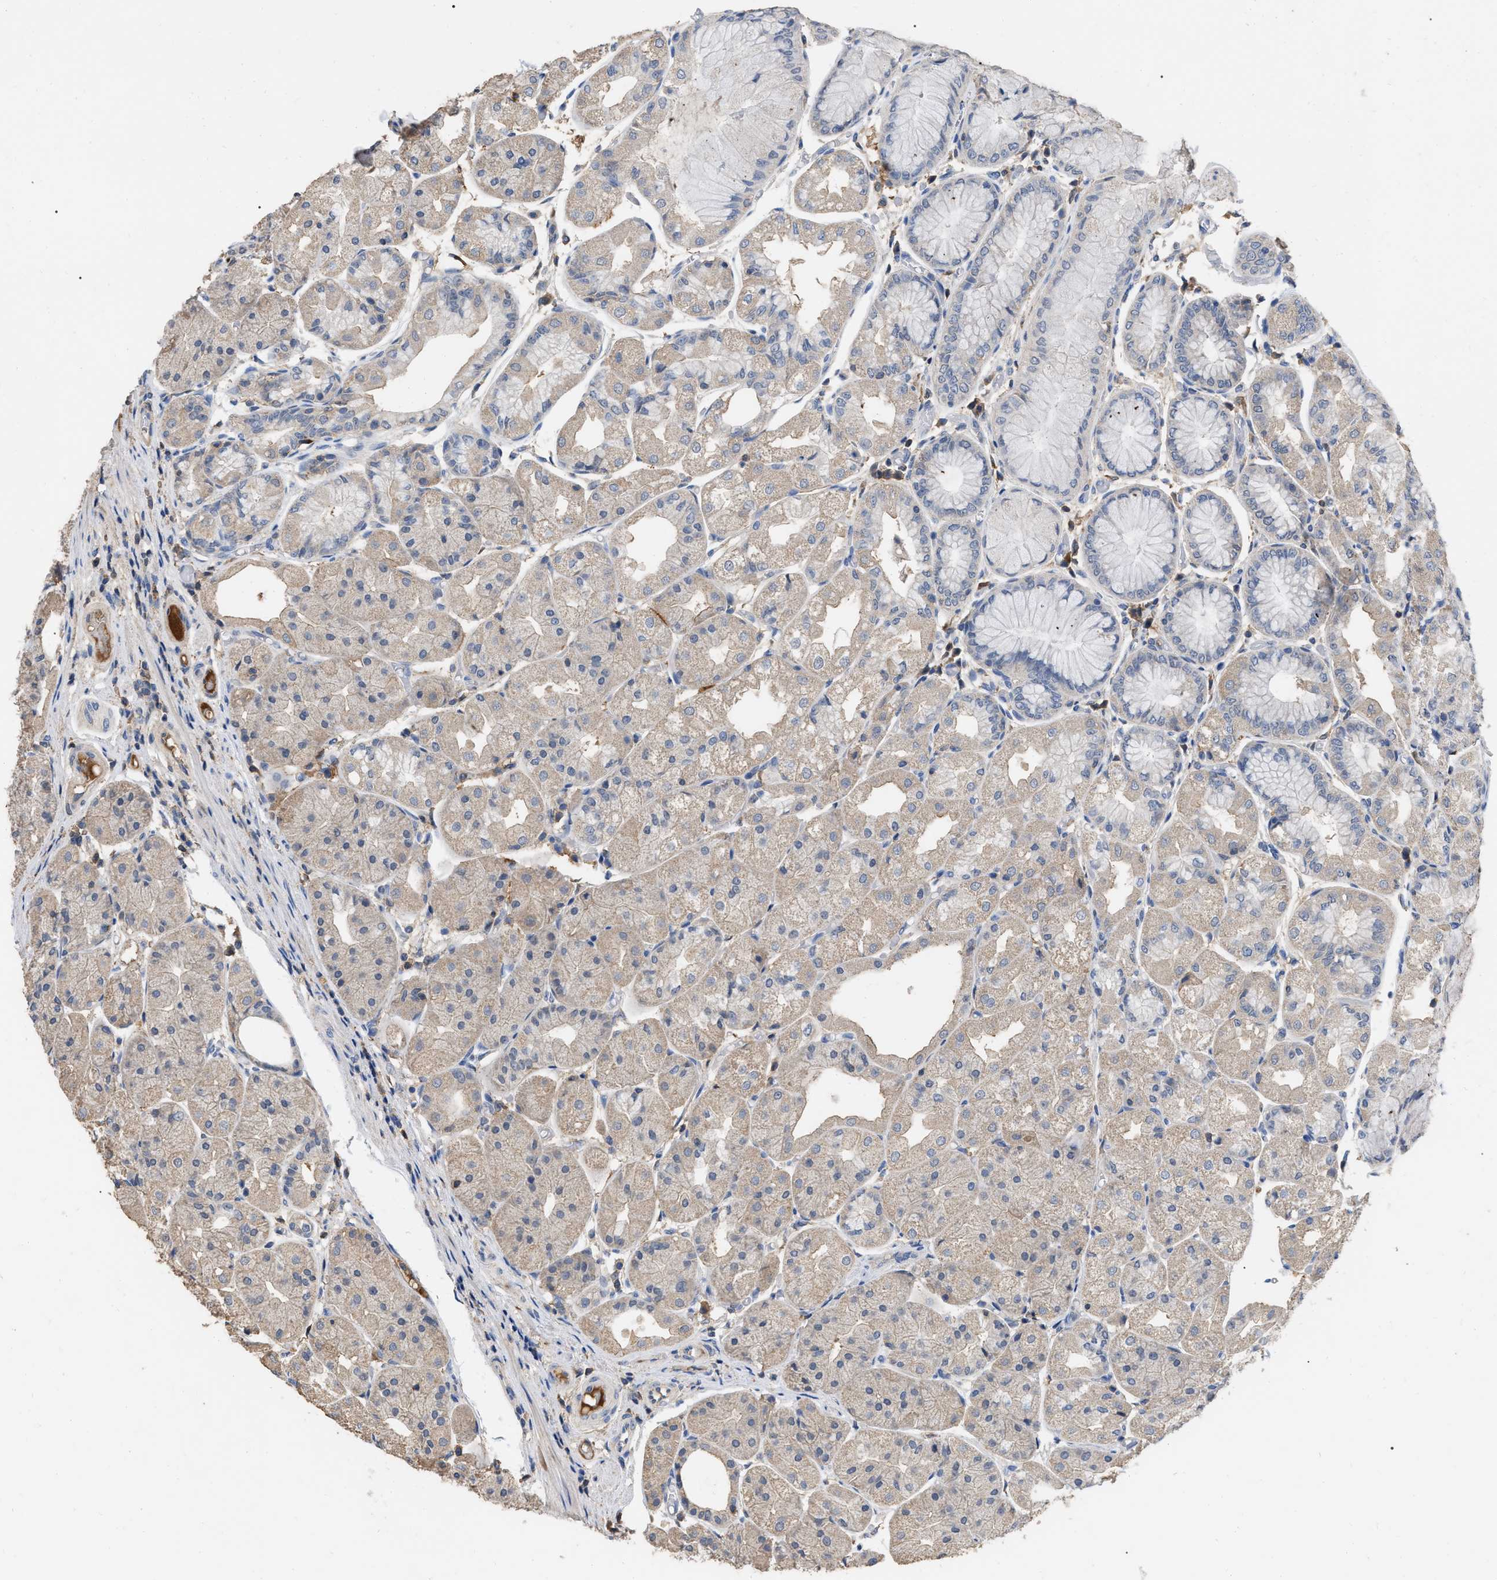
{"staining": {"intensity": "weak", "quantity": ">75%", "location": "cytoplasmic/membranous"}, "tissue": "stomach", "cell_type": "Glandular cells", "image_type": "normal", "snomed": [{"axis": "morphology", "description": "Normal tissue, NOS"}, {"axis": "topography", "description": "Stomach, upper"}], "caption": "Stomach stained with DAB immunohistochemistry demonstrates low levels of weak cytoplasmic/membranous staining in approximately >75% of glandular cells.", "gene": "GPR179", "patient": {"sex": "male", "age": 72}}